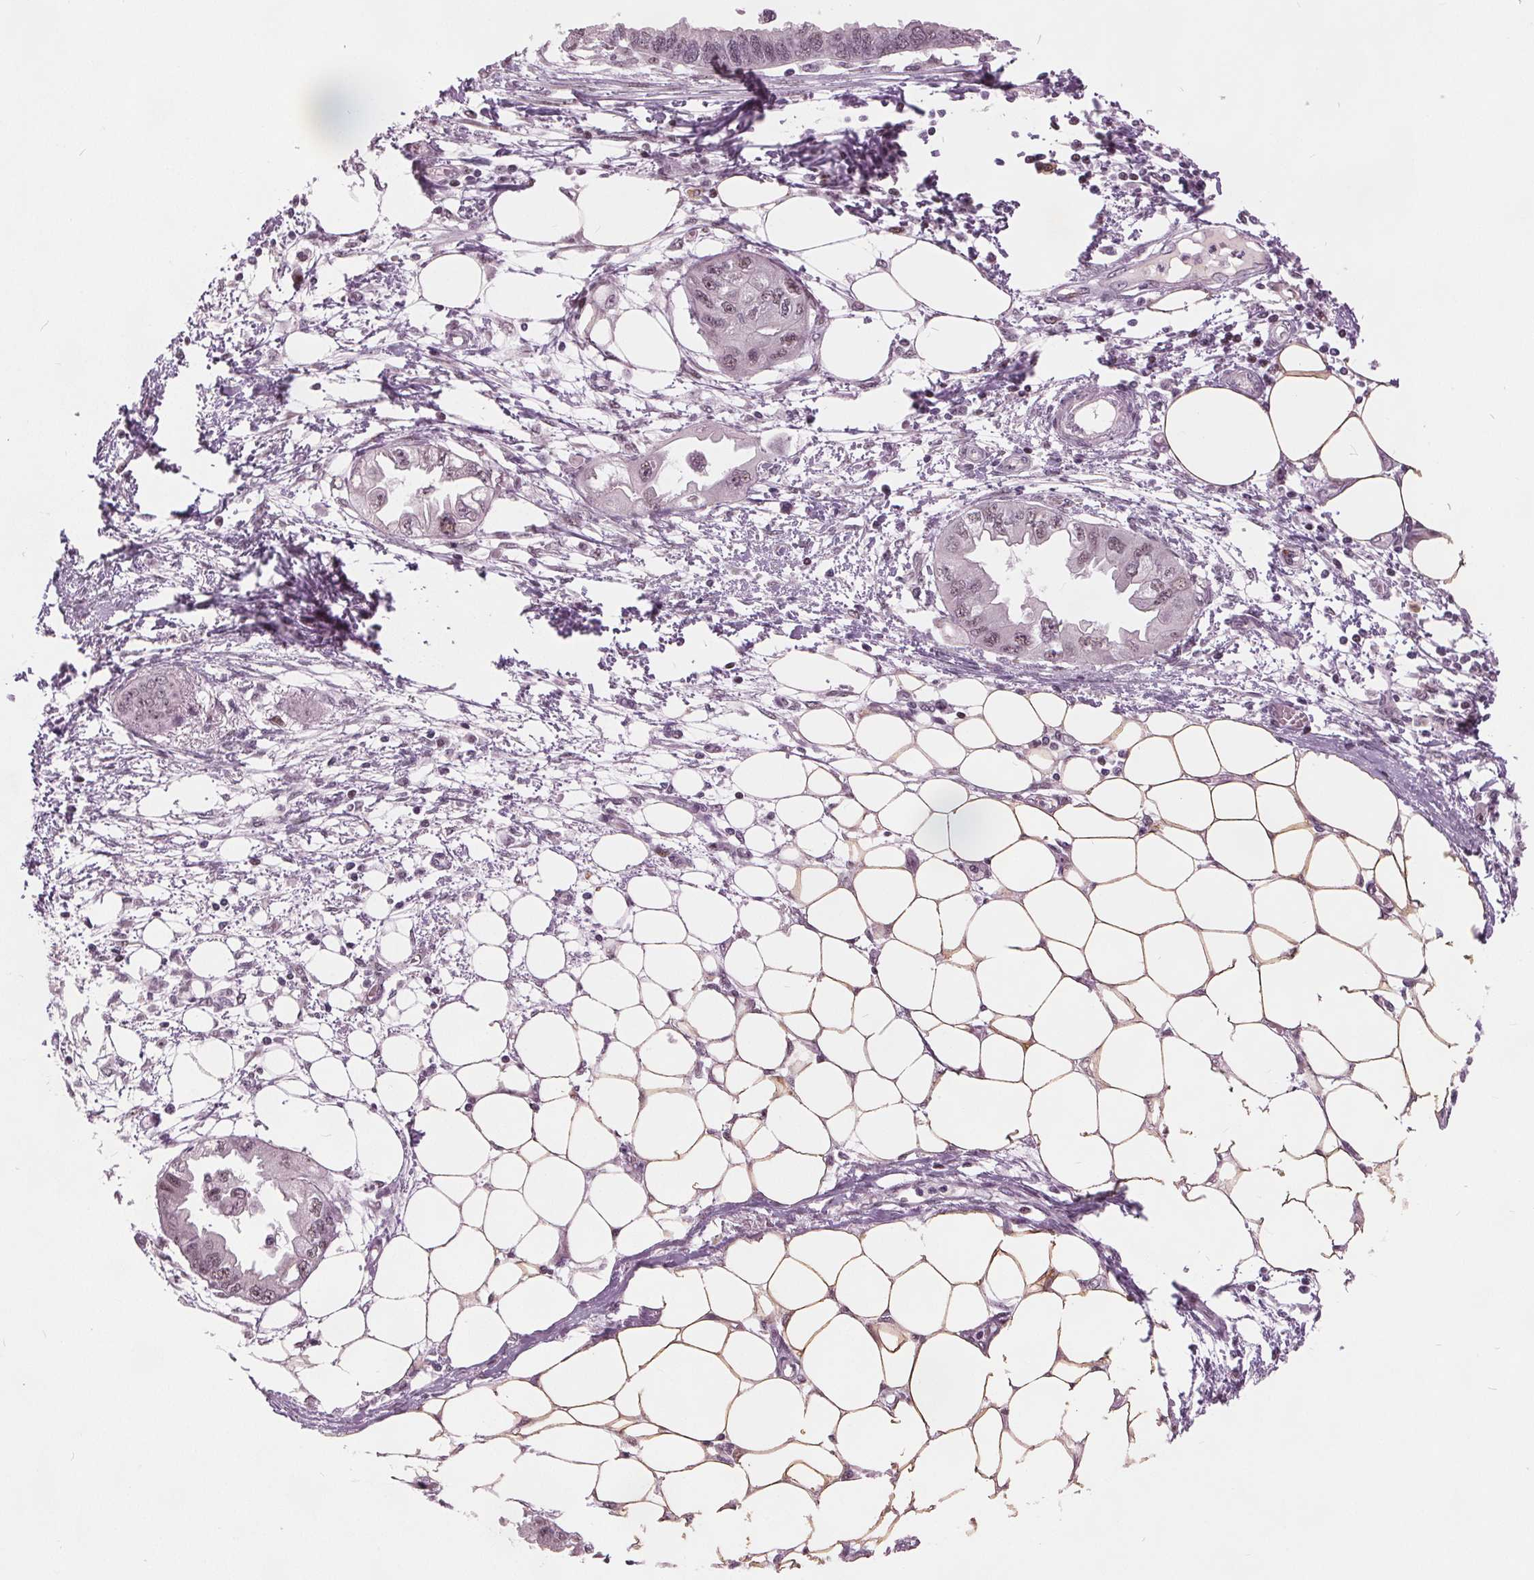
{"staining": {"intensity": "weak", "quantity": "25%-75%", "location": "nuclear"}, "tissue": "endometrial cancer", "cell_type": "Tumor cells", "image_type": "cancer", "snomed": [{"axis": "morphology", "description": "Adenocarcinoma, NOS"}, {"axis": "morphology", "description": "Adenocarcinoma, metastatic, NOS"}, {"axis": "topography", "description": "Adipose tissue"}, {"axis": "topography", "description": "Endometrium"}], "caption": "The micrograph displays a brown stain indicating the presence of a protein in the nuclear of tumor cells in endometrial cancer.", "gene": "TTC34", "patient": {"sex": "female", "age": 67}}